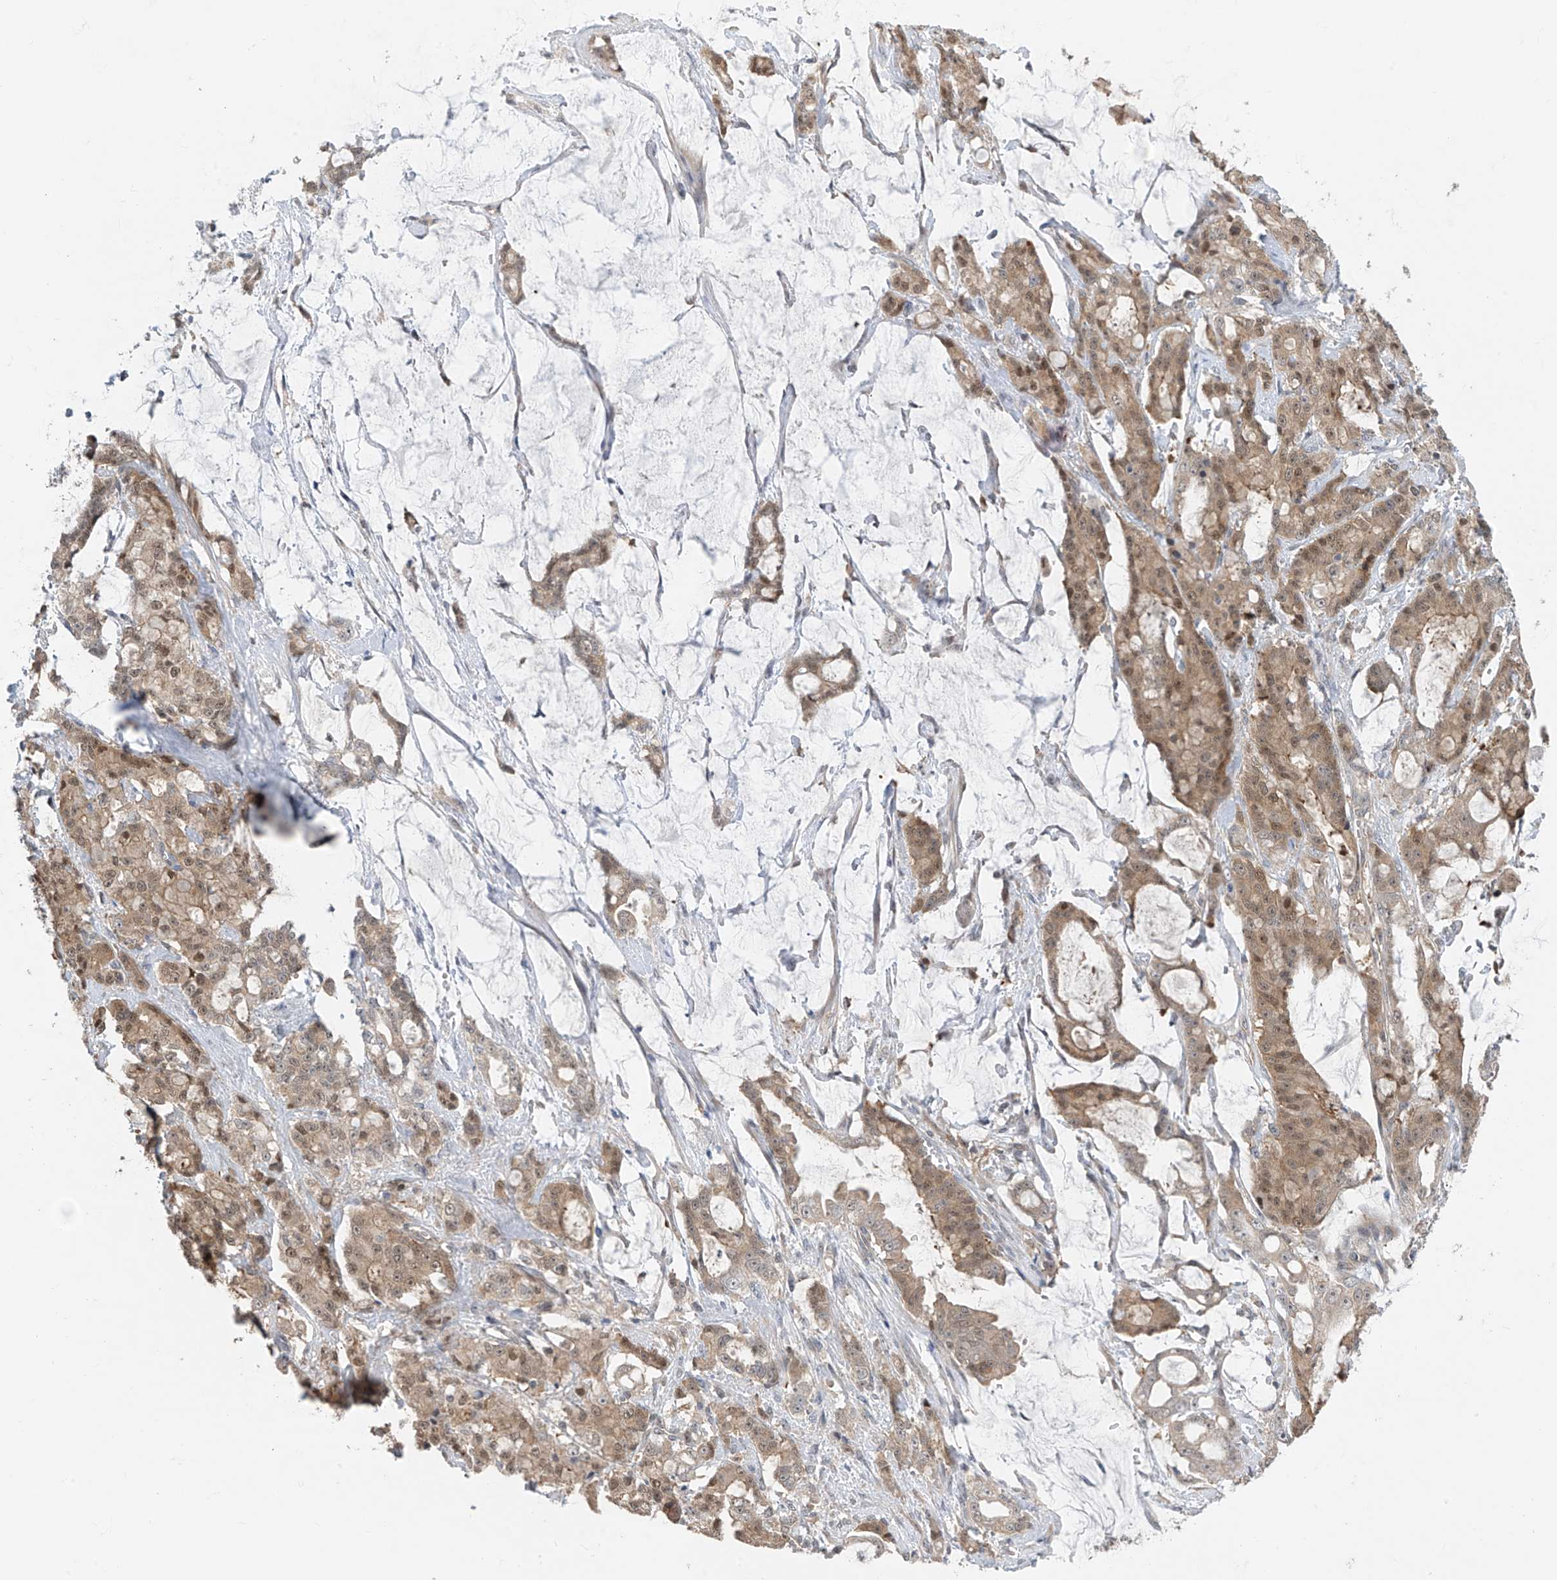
{"staining": {"intensity": "weak", "quantity": ">75%", "location": "cytoplasmic/membranous,nuclear"}, "tissue": "pancreatic cancer", "cell_type": "Tumor cells", "image_type": "cancer", "snomed": [{"axis": "morphology", "description": "Adenocarcinoma, NOS"}, {"axis": "topography", "description": "Pancreas"}], "caption": "Human pancreatic cancer (adenocarcinoma) stained with a brown dye demonstrates weak cytoplasmic/membranous and nuclear positive positivity in about >75% of tumor cells.", "gene": "TTC38", "patient": {"sex": "female", "age": 73}}